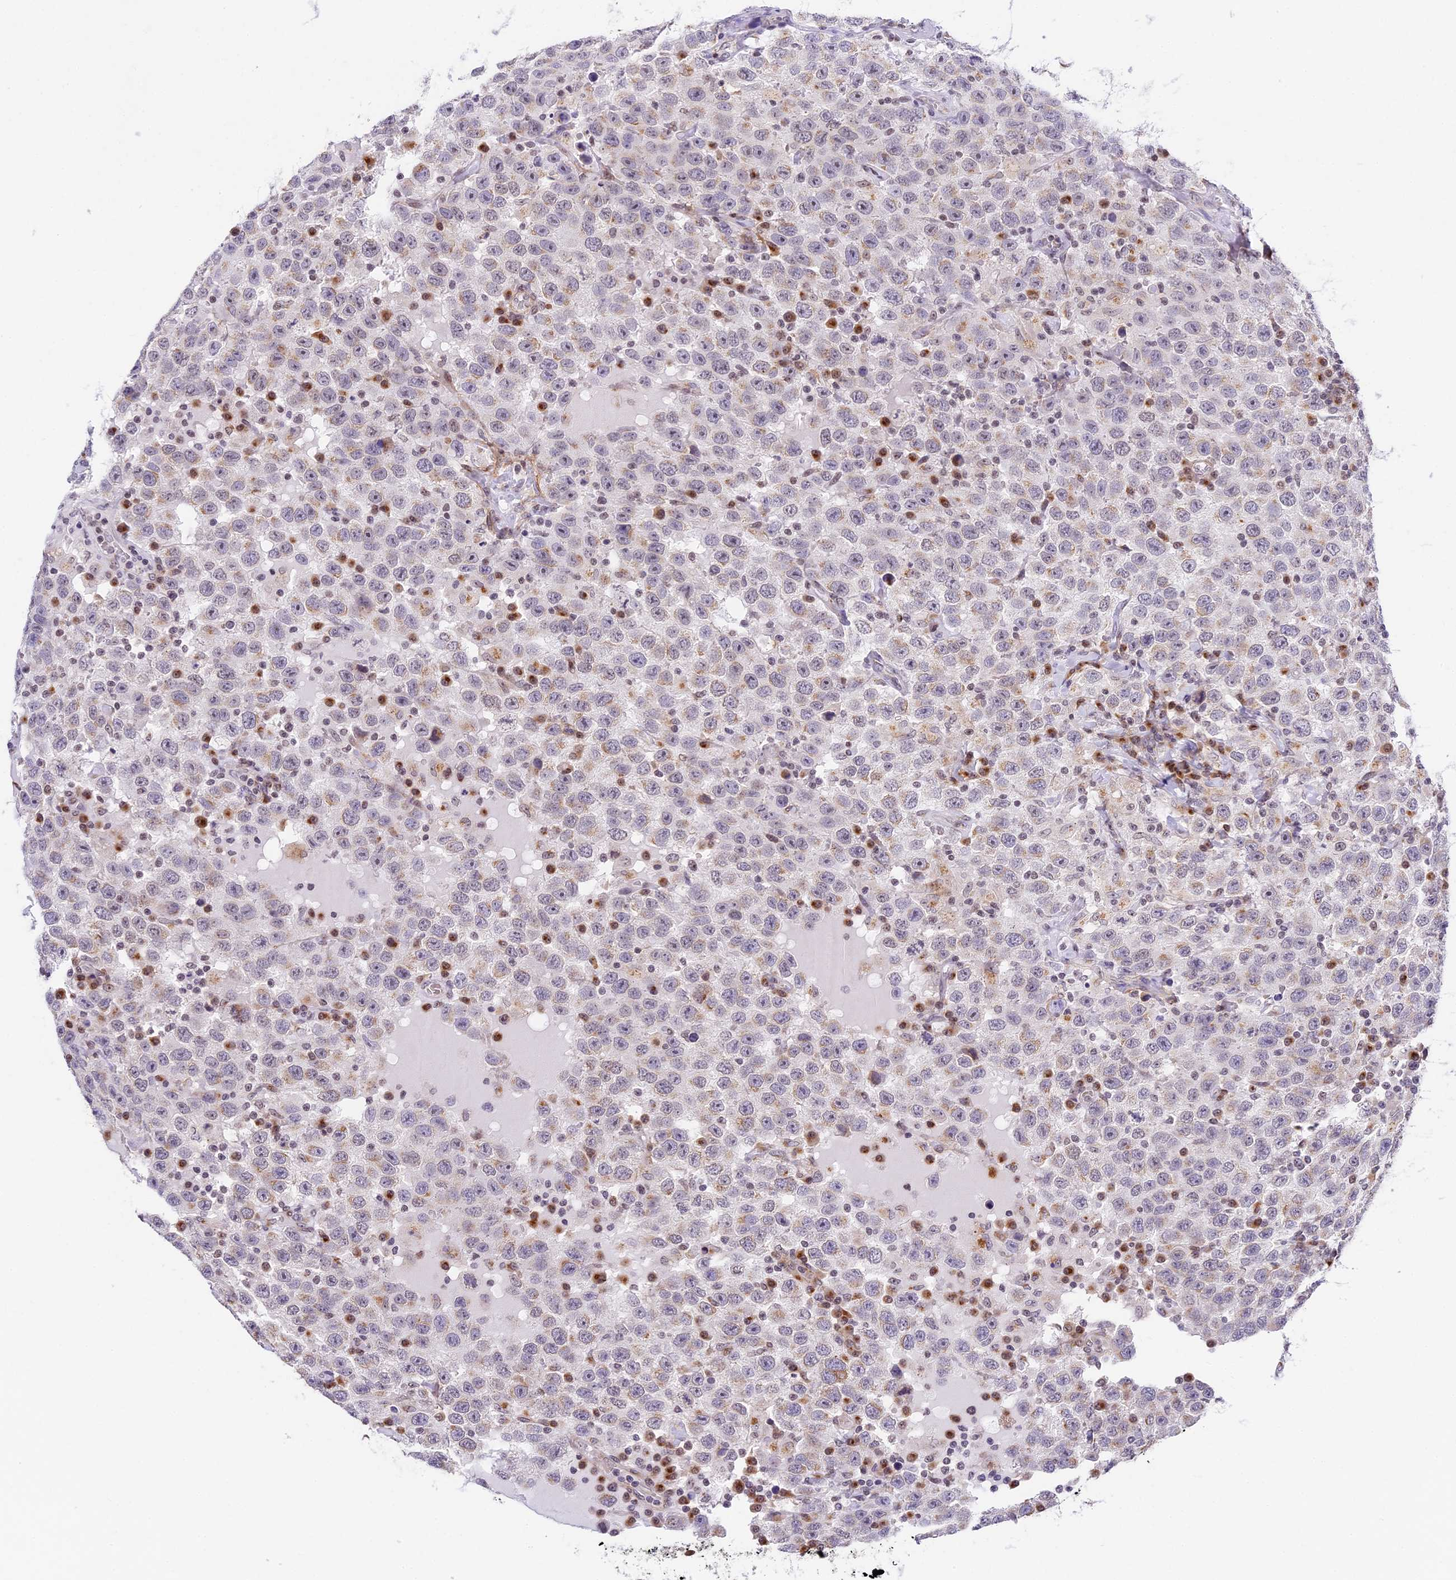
{"staining": {"intensity": "weak", "quantity": "25%-75%", "location": "cytoplasmic/membranous"}, "tissue": "testis cancer", "cell_type": "Tumor cells", "image_type": "cancer", "snomed": [{"axis": "morphology", "description": "Seminoma, NOS"}, {"axis": "topography", "description": "Testis"}], "caption": "The histopathology image shows immunohistochemical staining of testis cancer (seminoma). There is weak cytoplasmic/membranous expression is present in about 25%-75% of tumor cells.", "gene": "HEATR5B", "patient": {"sex": "male", "age": 41}}